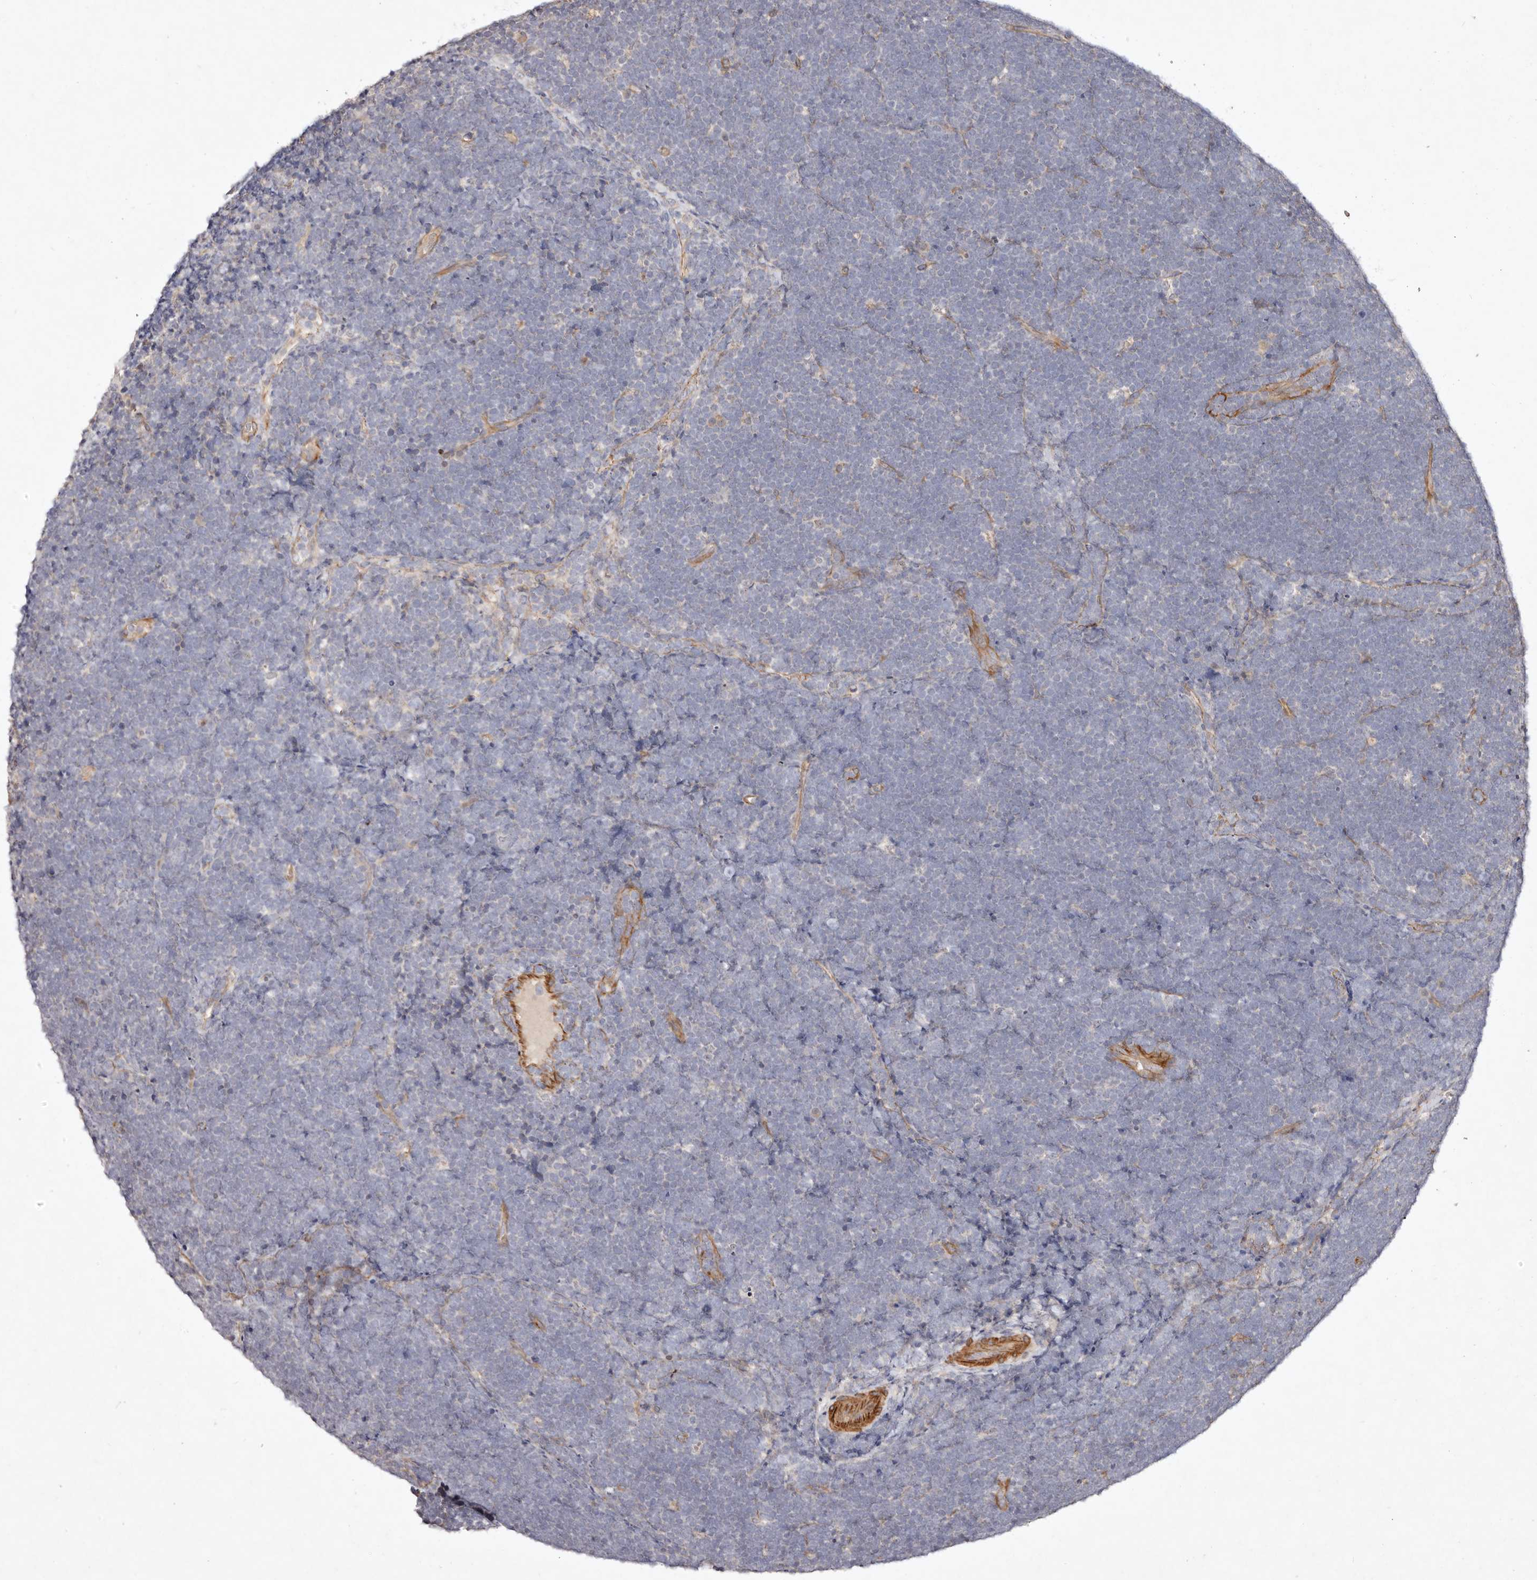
{"staining": {"intensity": "negative", "quantity": "none", "location": "none"}, "tissue": "lymphoma", "cell_type": "Tumor cells", "image_type": "cancer", "snomed": [{"axis": "morphology", "description": "Malignant lymphoma, non-Hodgkin's type, High grade"}, {"axis": "topography", "description": "Lymph node"}], "caption": "The photomicrograph shows no staining of tumor cells in lymphoma.", "gene": "MTMR11", "patient": {"sex": "male", "age": 13}}